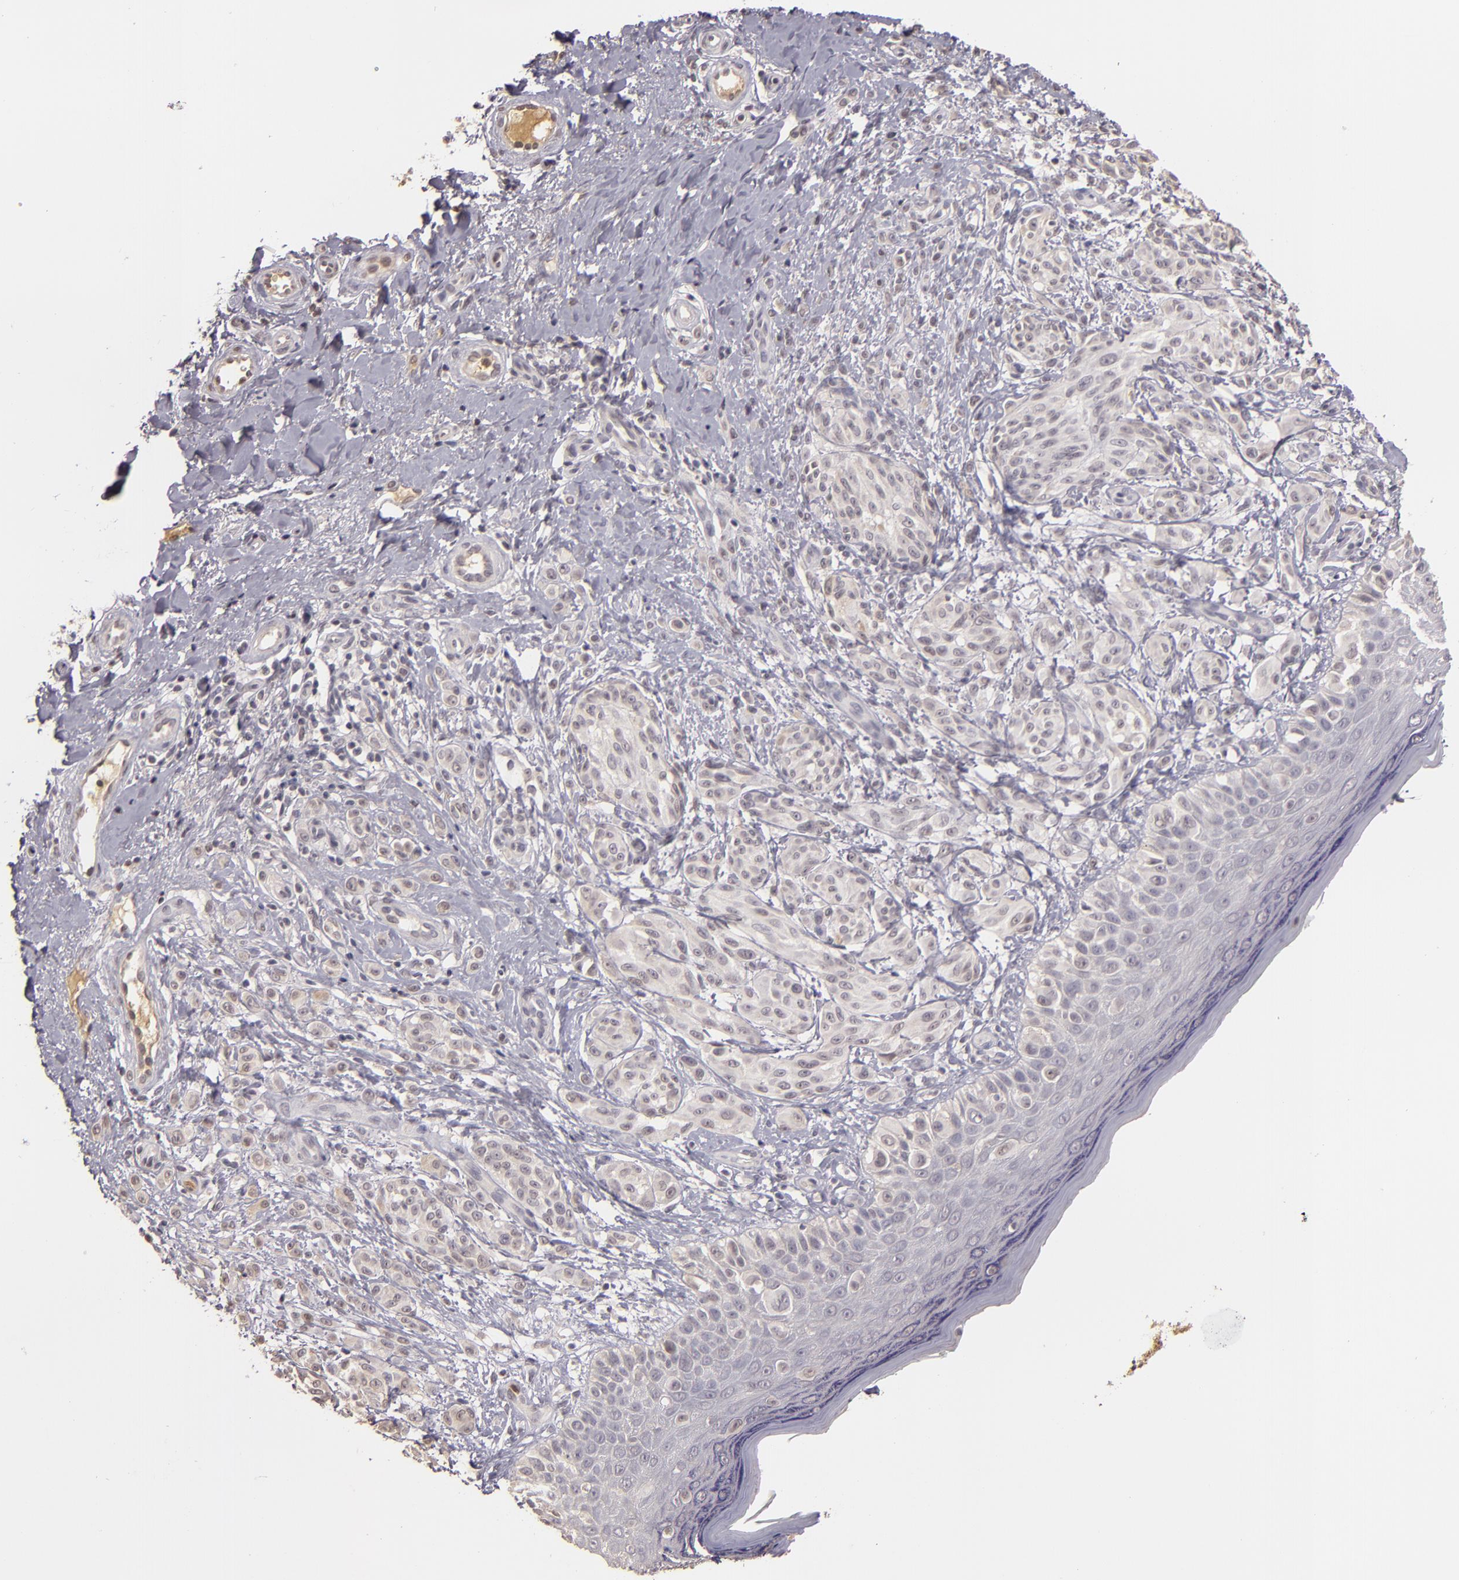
{"staining": {"intensity": "weak", "quantity": ">75%", "location": "cytoplasmic/membranous"}, "tissue": "melanoma", "cell_type": "Tumor cells", "image_type": "cancer", "snomed": [{"axis": "morphology", "description": "Malignant melanoma, NOS"}, {"axis": "topography", "description": "Skin"}], "caption": "Protein staining exhibits weak cytoplasmic/membranous staining in approximately >75% of tumor cells in malignant melanoma. (Stains: DAB in brown, nuclei in blue, Microscopy: brightfield microscopy at high magnification).", "gene": "LRG1", "patient": {"sex": "male", "age": 57}}